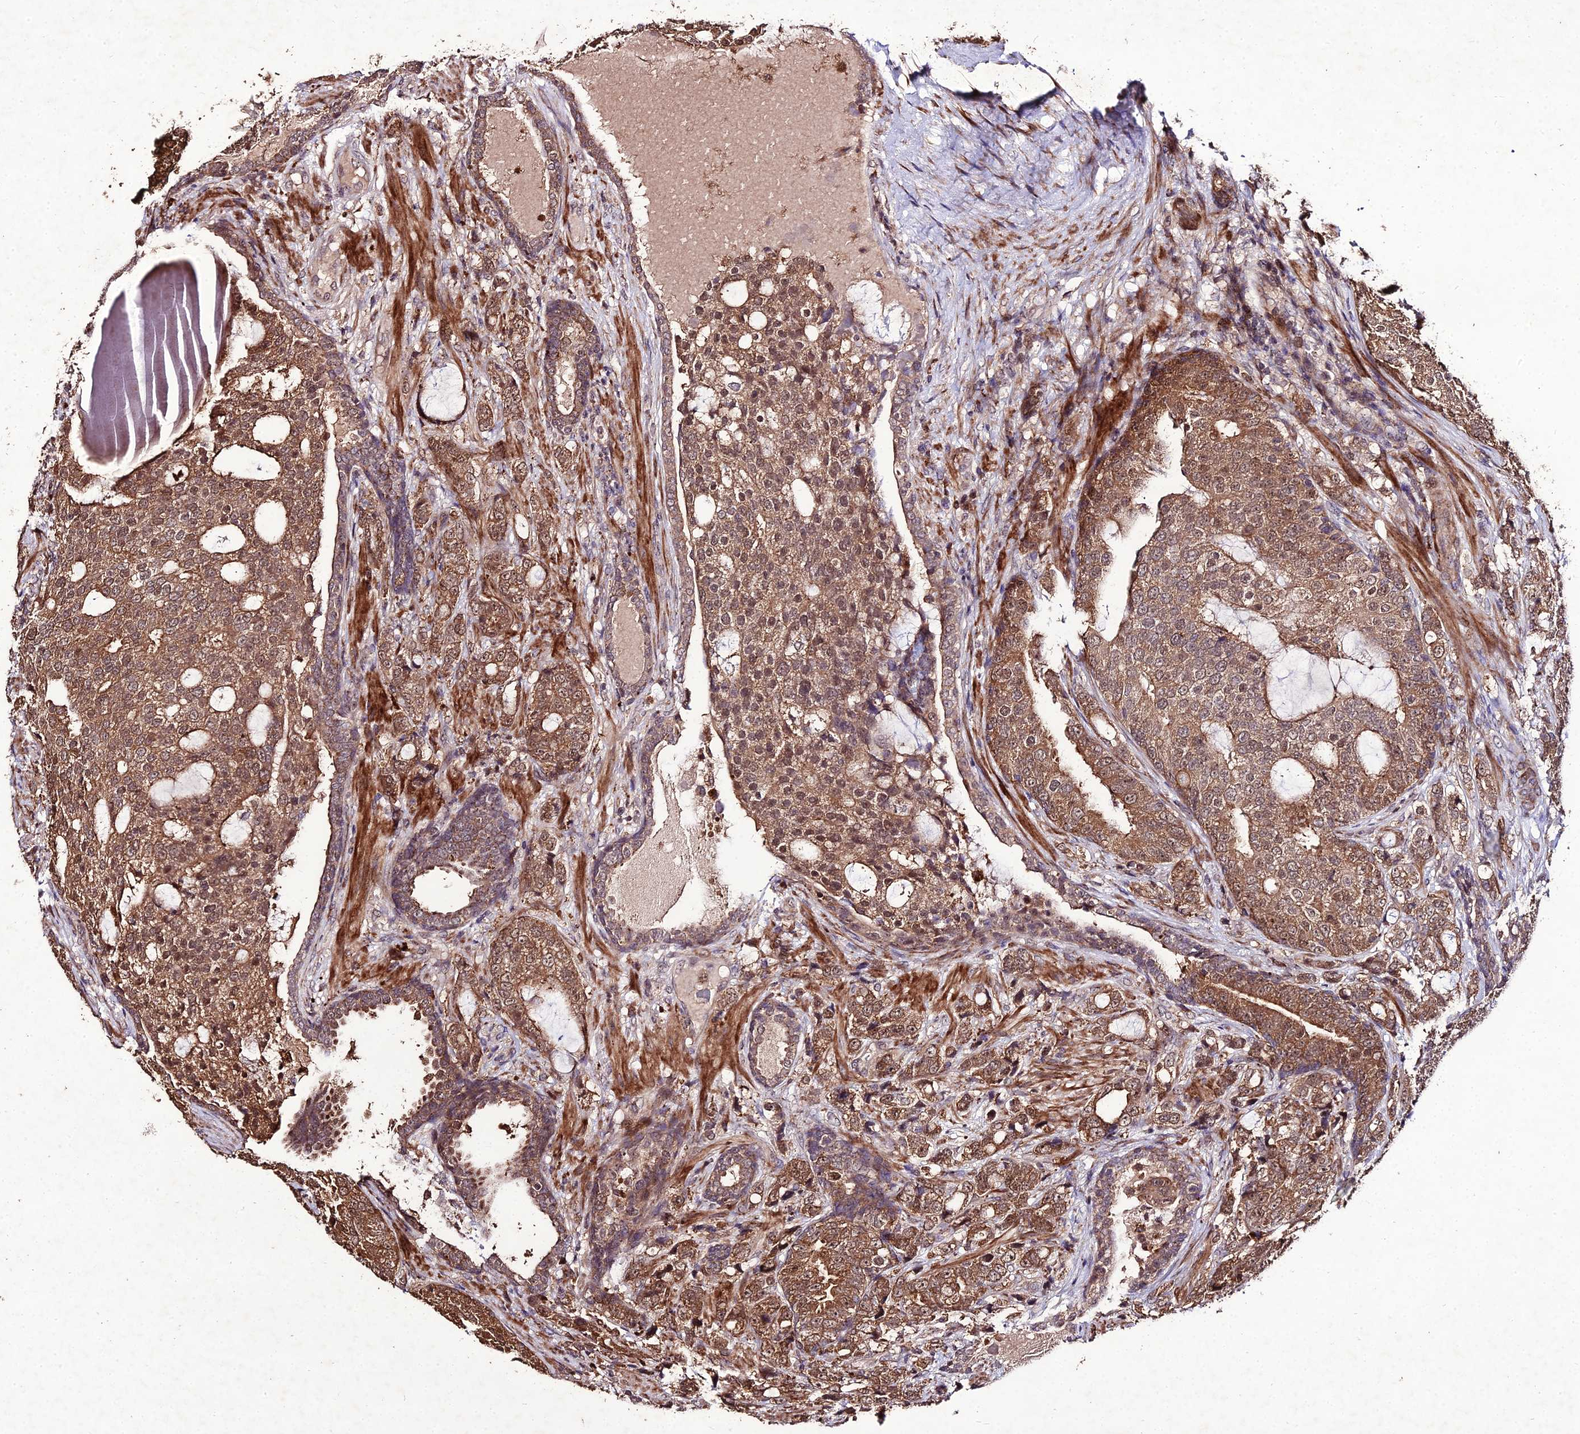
{"staining": {"intensity": "moderate", "quantity": ">75%", "location": "cytoplasmic/membranous,nuclear"}, "tissue": "prostate cancer", "cell_type": "Tumor cells", "image_type": "cancer", "snomed": [{"axis": "morphology", "description": "Adenocarcinoma, High grade"}, {"axis": "topography", "description": "Prostate"}], "caption": "IHC image of neoplastic tissue: human prostate cancer stained using IHC exhibits medium levels of moderate protein expression localized specifically in the cytoplasmic/membranous and nuclear of tumor cells, appearing as a cytoplasmic/membranous and nuclear brown color.", "gene": "ZNF766", "patient": {"sex": "male", "age": 67}}